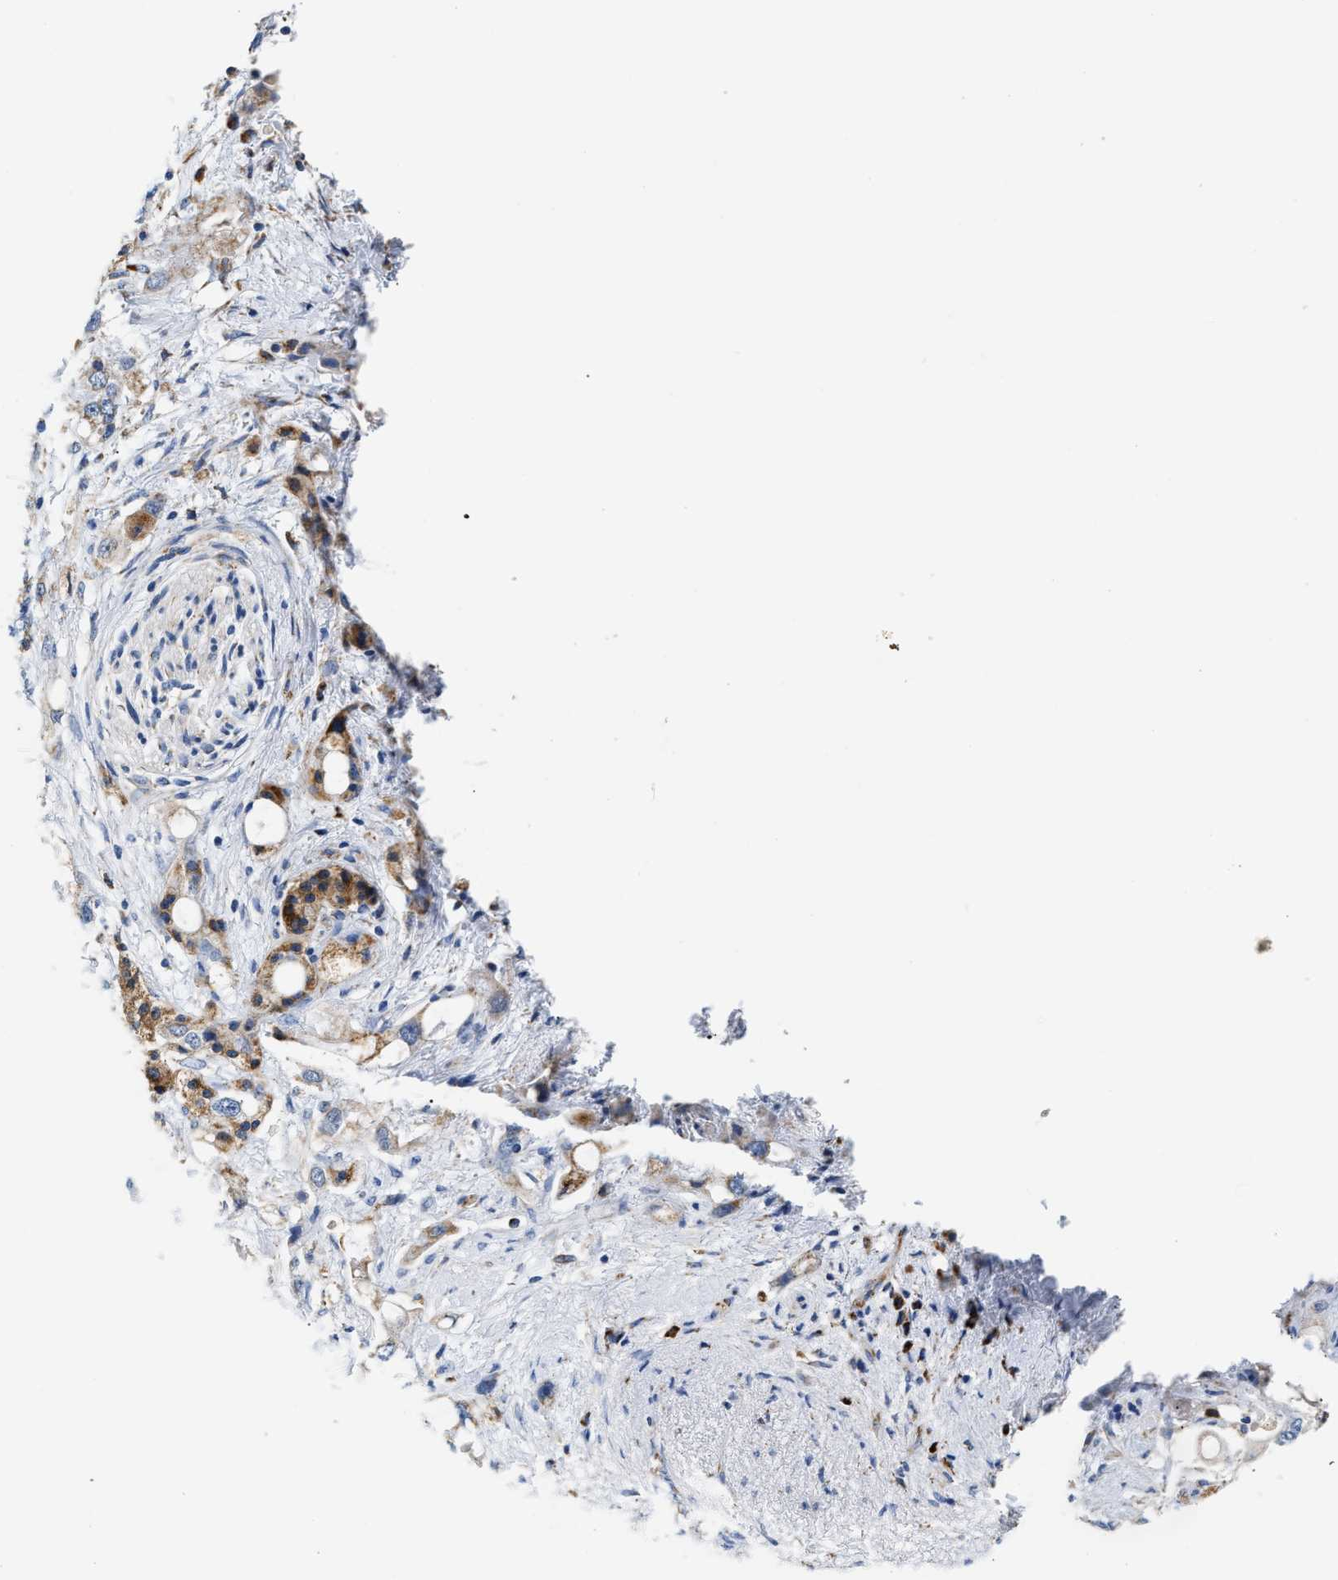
{"staining": {"intensity": "moderate", "quantity": ">75%", "location": "cytoplasmic/membranous"}, "tissue": "pancreatic cancer", "cell_type": "Tumor cells", "image_type": "cancer", "snomed": [{"axis": "morphology", "description": "Adenocarcinoma, NOS"}, {"axis": "topography", "description": "Pancreas"}], "caption": "This photomicrograph reveals adenocarcinoma (pancreatic) stained with IHC to label a protein in brown. The cytoplasmic/membranous of tumor cells show moderate positivity for the protein. Nuclei are counter-stained blue.", "gene": "ACADVL", "patient": {"sex": "female", "age": 56}}